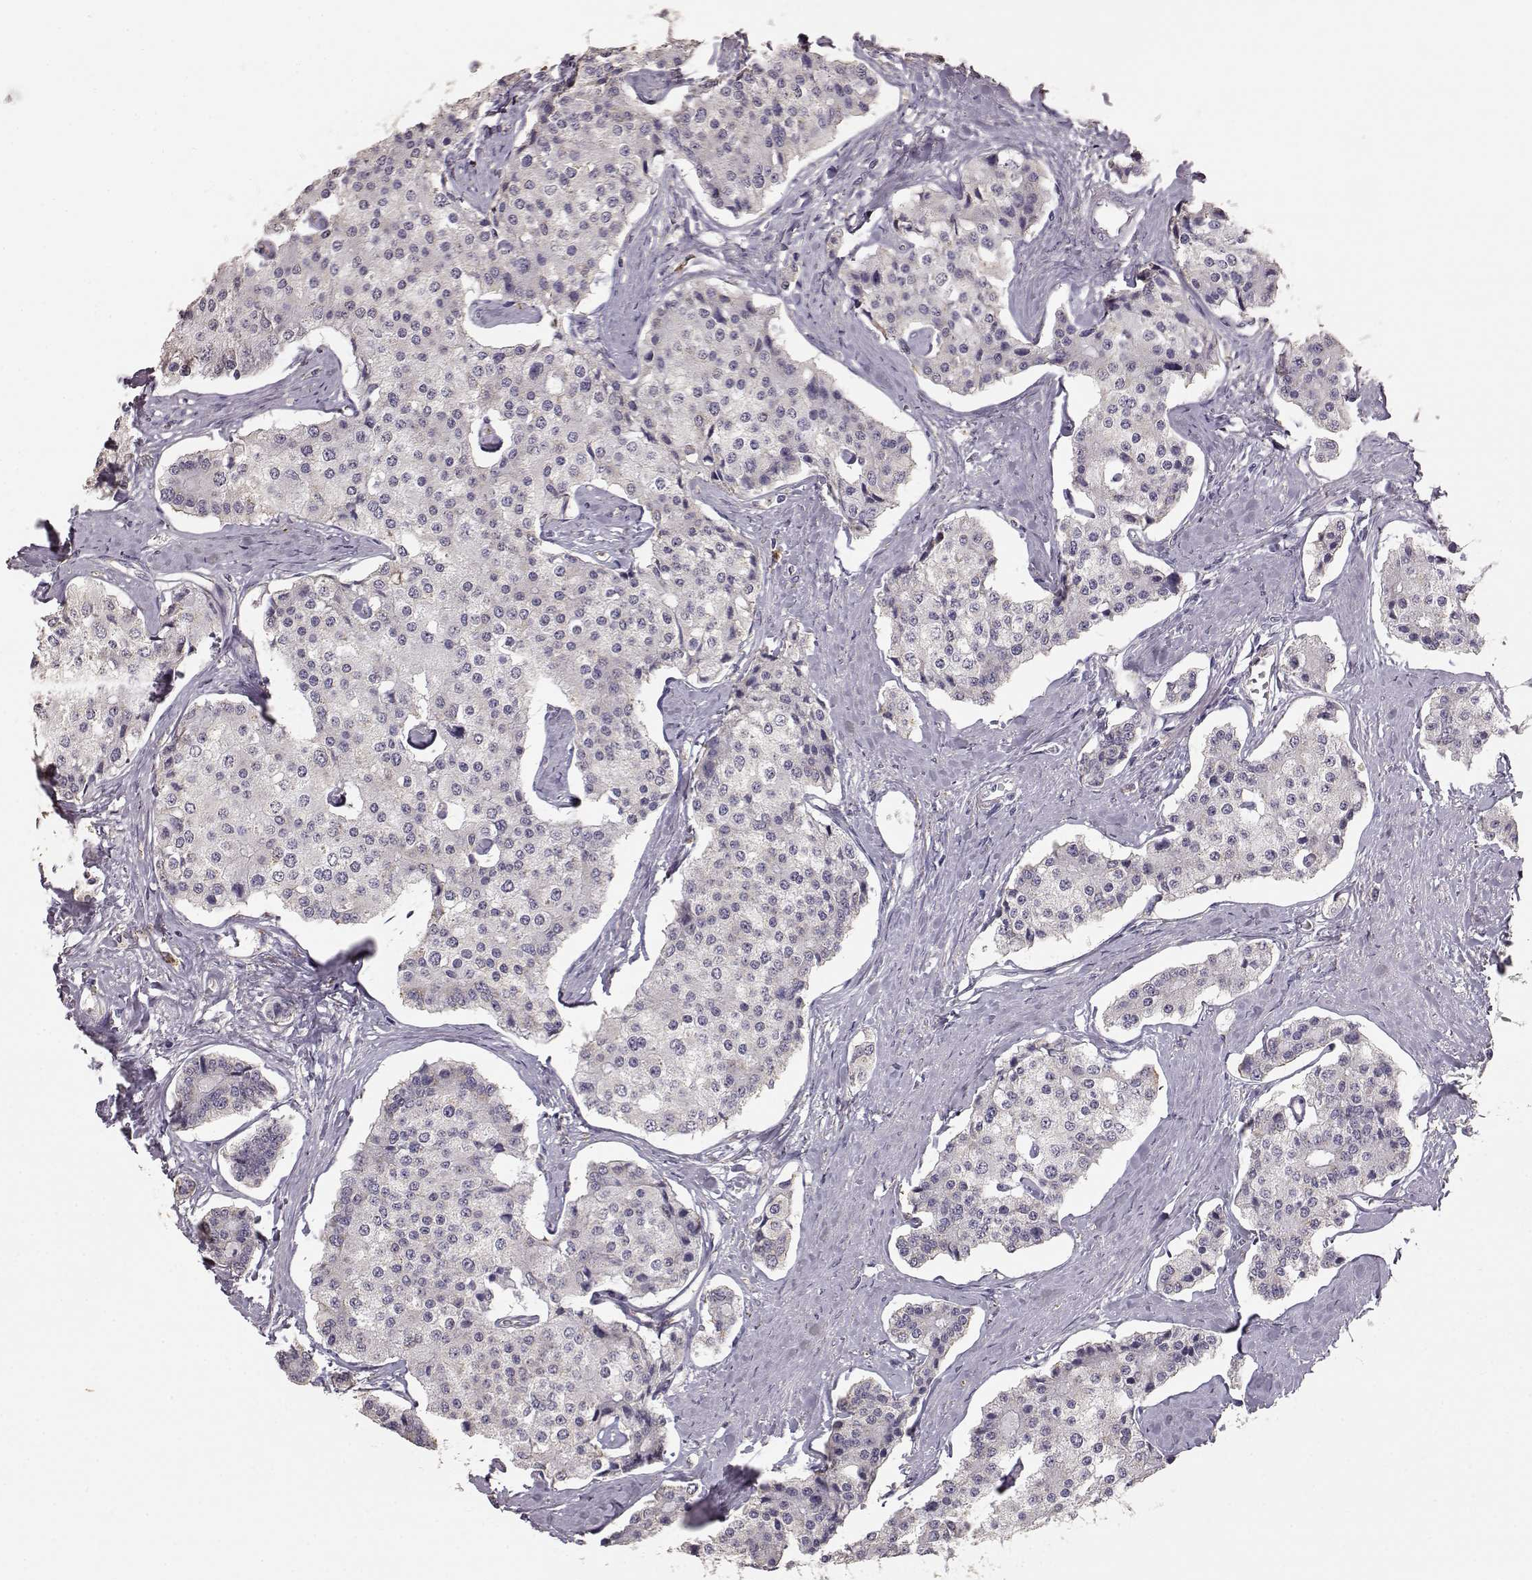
{"staining": {"intensity": "negative", "quantity": "none", "location": "none"}, "tissue": "carcinoid", "cell_type": "Tumor cells", "image_type": "cancer", "snomed": [{"axis": "morphology", "description": "Carcinoid, malignant, NOS"}, {"axis": "topography", "description": "Small intestine"}], "caption": "Immunohistochemistry of malignant carcinoid displays no staining in tumor cells. (DAB (3,3'-diaminobenzidine) immunohistochemistry visualized using brightfield microscopy, high magnification).", "gene": "GABRG3", "patient": {"sex": "female", "age": 65}}